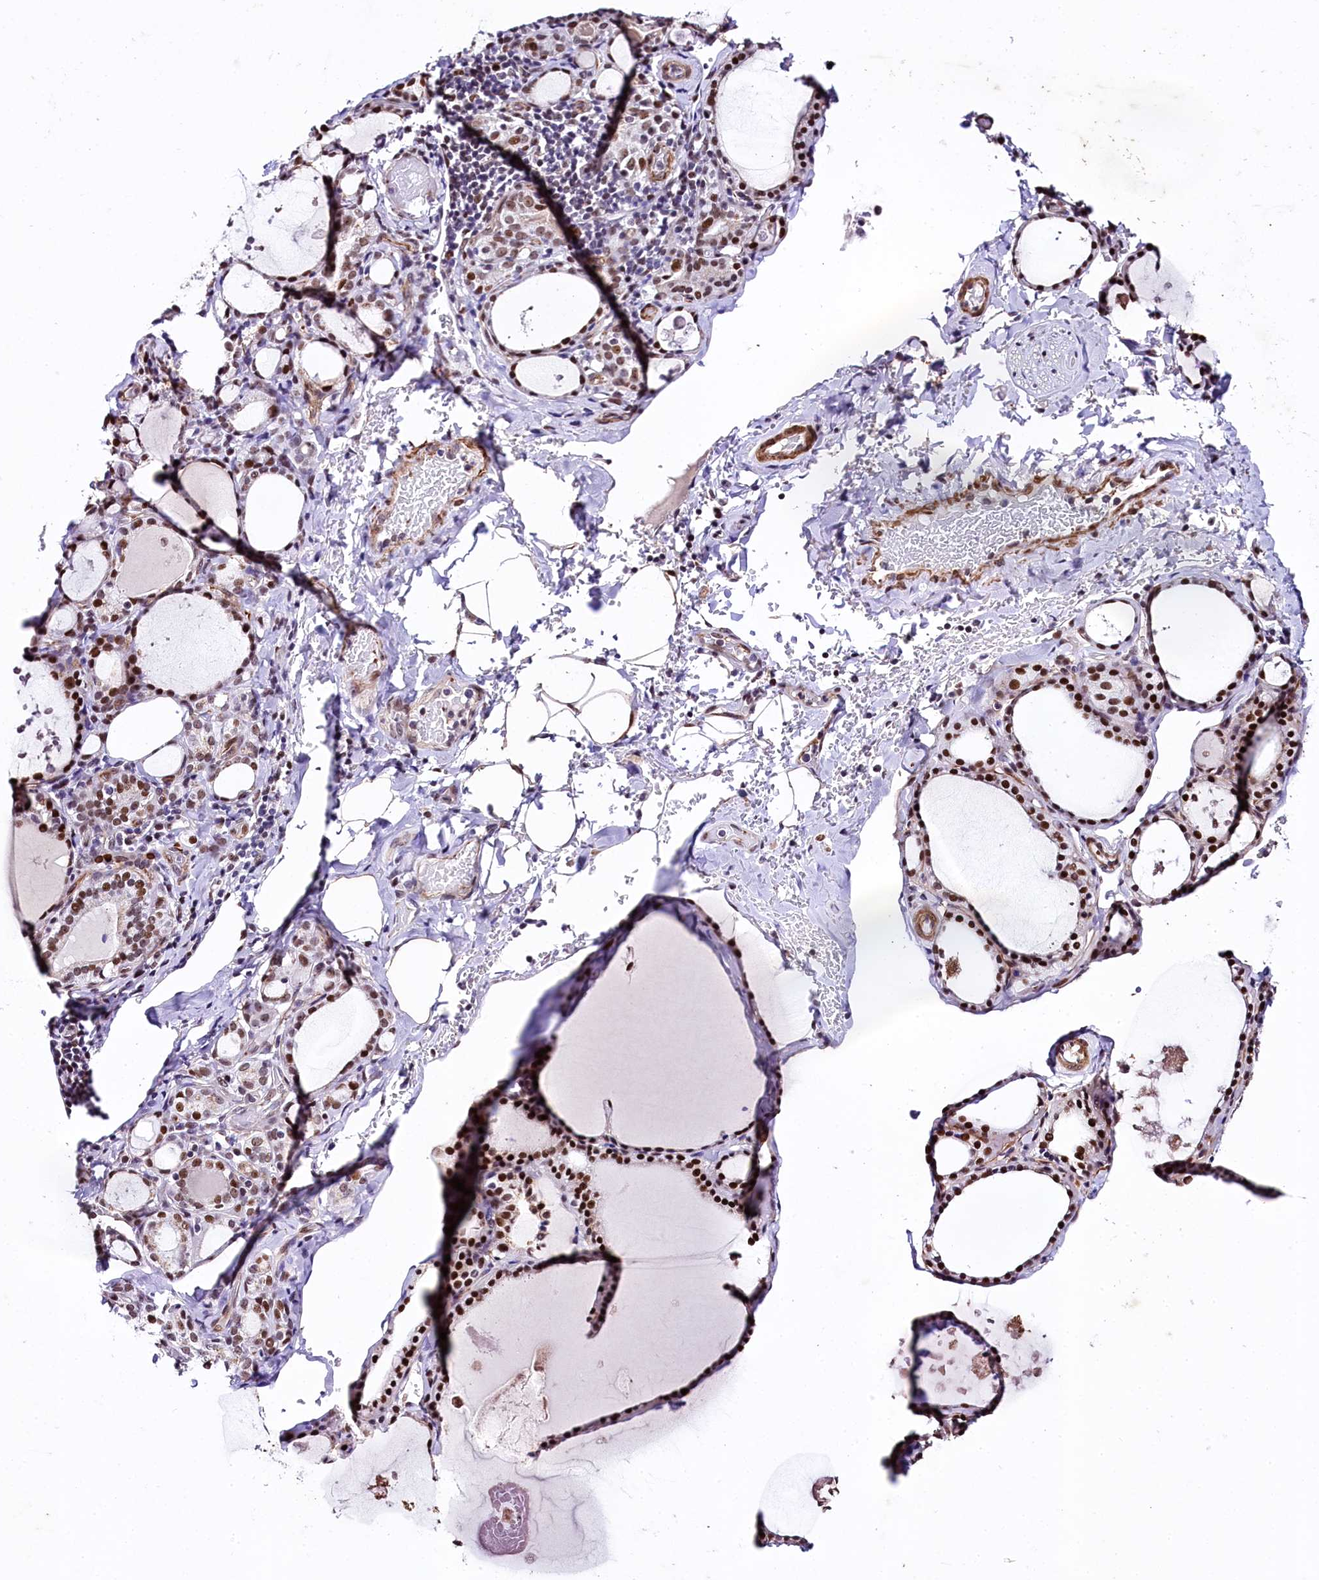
{"staining": {"intensity": "moderate", "quantity": ">75%", "location": "nuclear"}, "tissue": "thyroid gland", "cell_type": "Glandular cells", "image_type": "normal", "snomed": [{"axis": "morphology", "description": "Normal tissue, NOS"}, {"axis": "topography", "description": "Thyroid gland"}], "caption": "This micrograph displays benign thyroid gland stained with IHC to label a protein in brown. The nuclear of glandular cells show moderate positivity for the protein. Nuclei are counter-stained blue.", "gene": "SAMD10", "patient": {"sex": "male", "age": 56}}